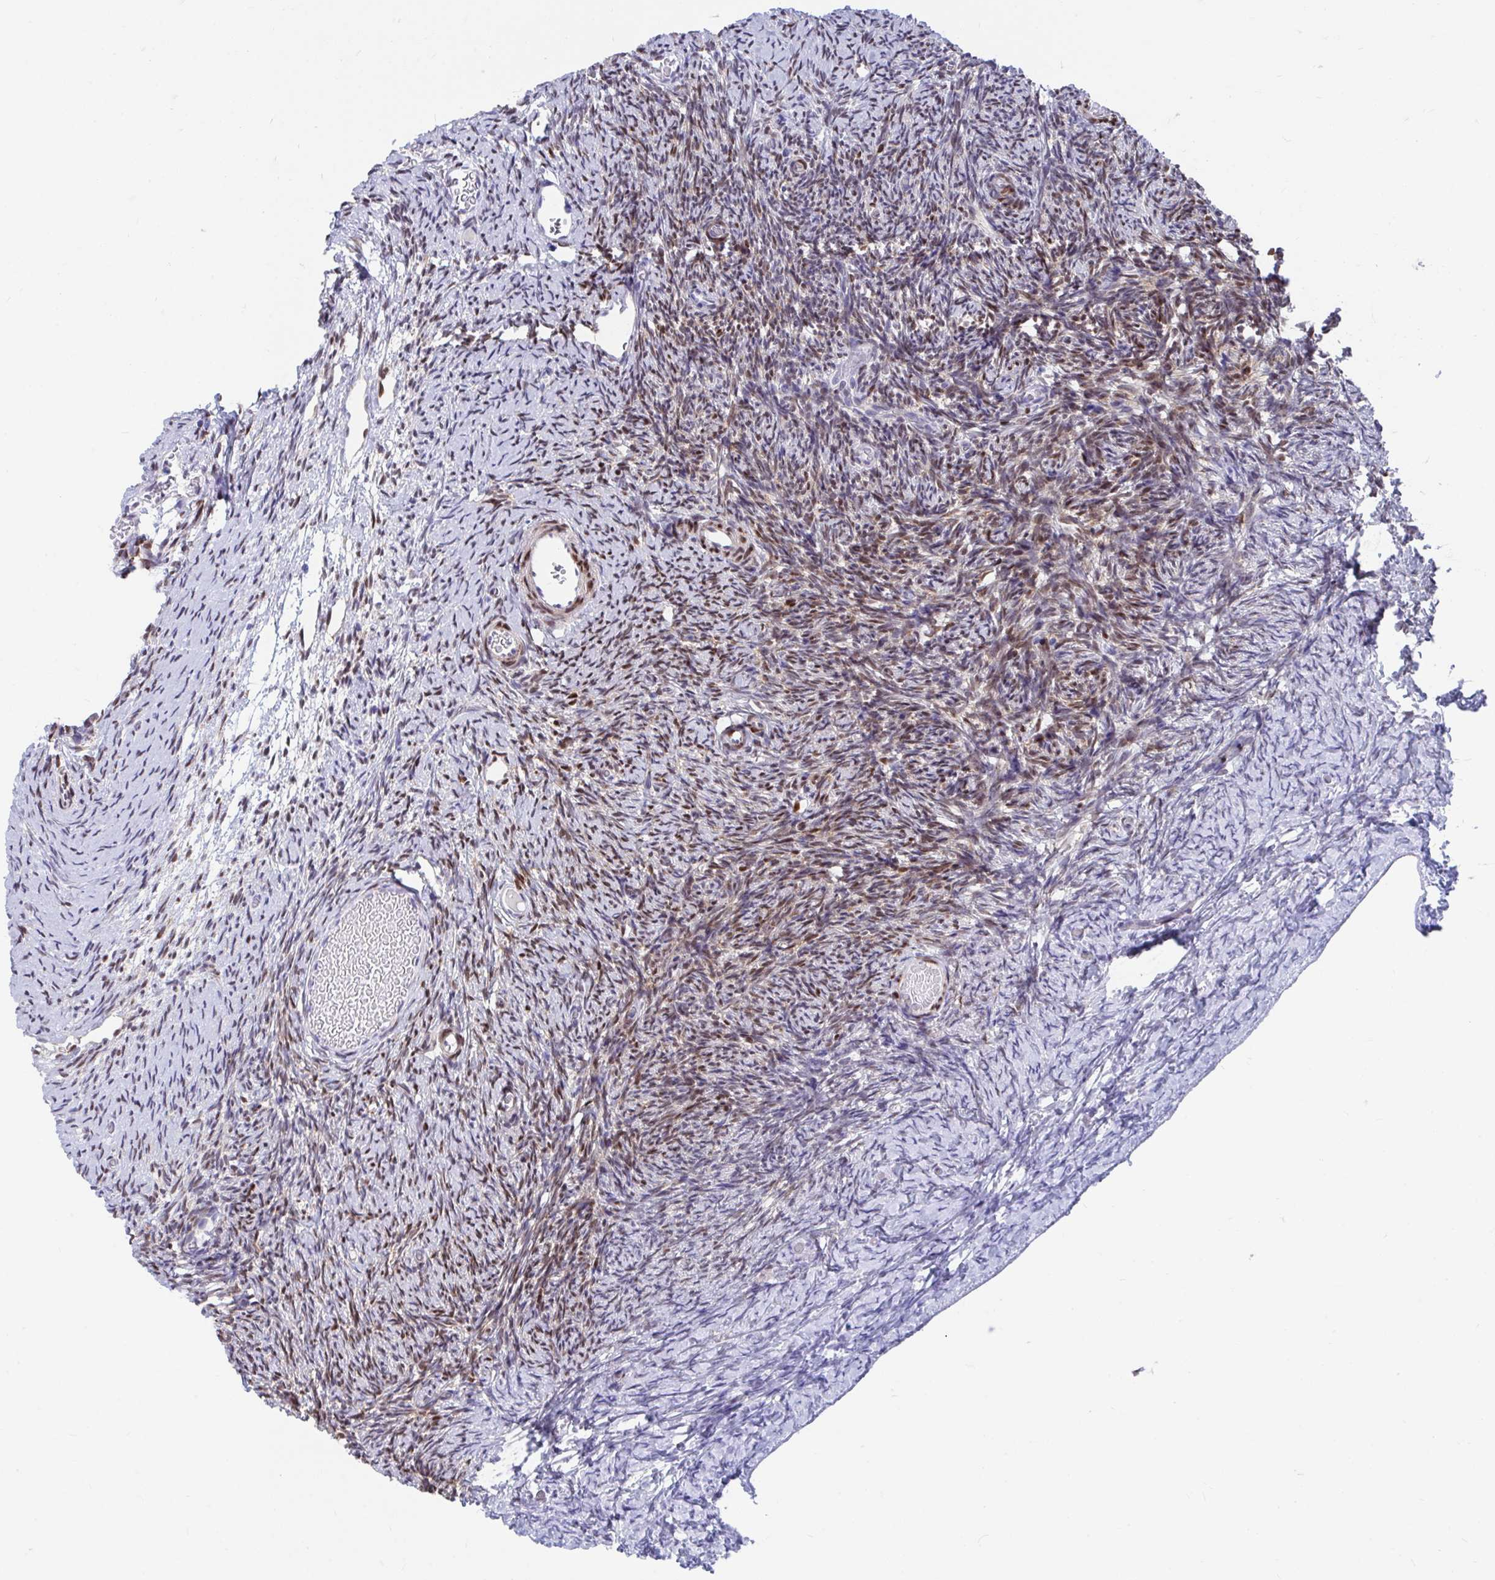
{"staining": {"intensity": "negative", "quantity": "none", "location": "none"}, "tissue": "ovary", "cell_type": "Follicle cells", "image_type": "normal", "snomed": [{"axis": "morphology", "description": "Normal tissue, NOS"}, {"axis": "topography", "description": "Ovary"}], "caption": "There is no significant staining in follicle cells of ovary. (Brightfield microscopy of DAB IHC at high magnification).", "gene": "RBPMS", "patient": {"sex": "female", "age": 39}}